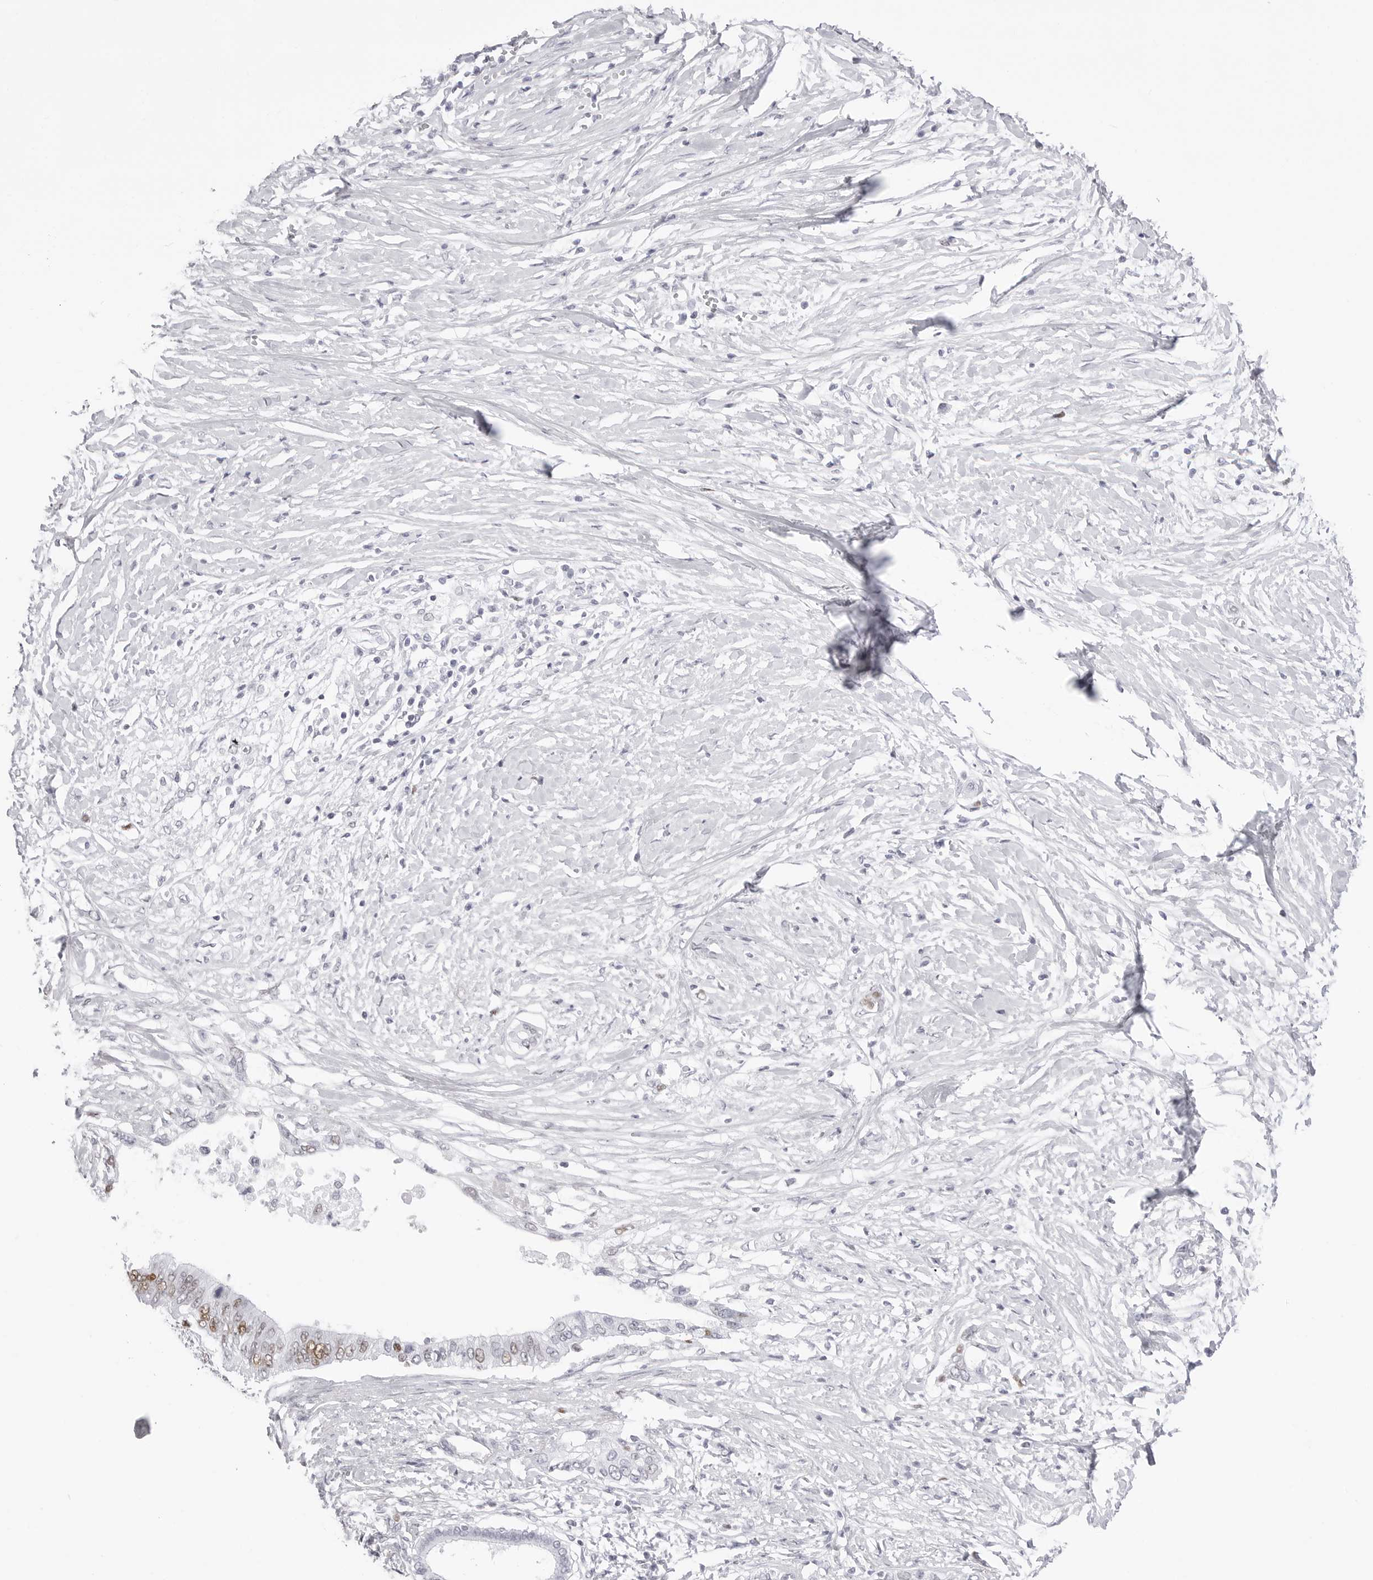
{"staining": {"intensity": "moderate", "quantity": "<25%", "location": "nuclear"}, "tissue": "pancreatic cancer", "cell_type": "Tumor cells", "image_type": "cancer", "snomed": [{"axis": "morphology", "description": "Normal tissue, NOS"}, {"axis": "morphology", "description": "Adenocarcinoma, NOS"}, {"axis": "topography", "description": "Pancreas"}, {"axis": "topography", "description": "Peripheral nerve tissue"}], "caption": "Tumor cells show moderate nuclear positivity in approximately <25% of cells in pancreatic adenocarcinoma.", "gene": "NASP", "patient": {"sex": "male", "age": 59}}